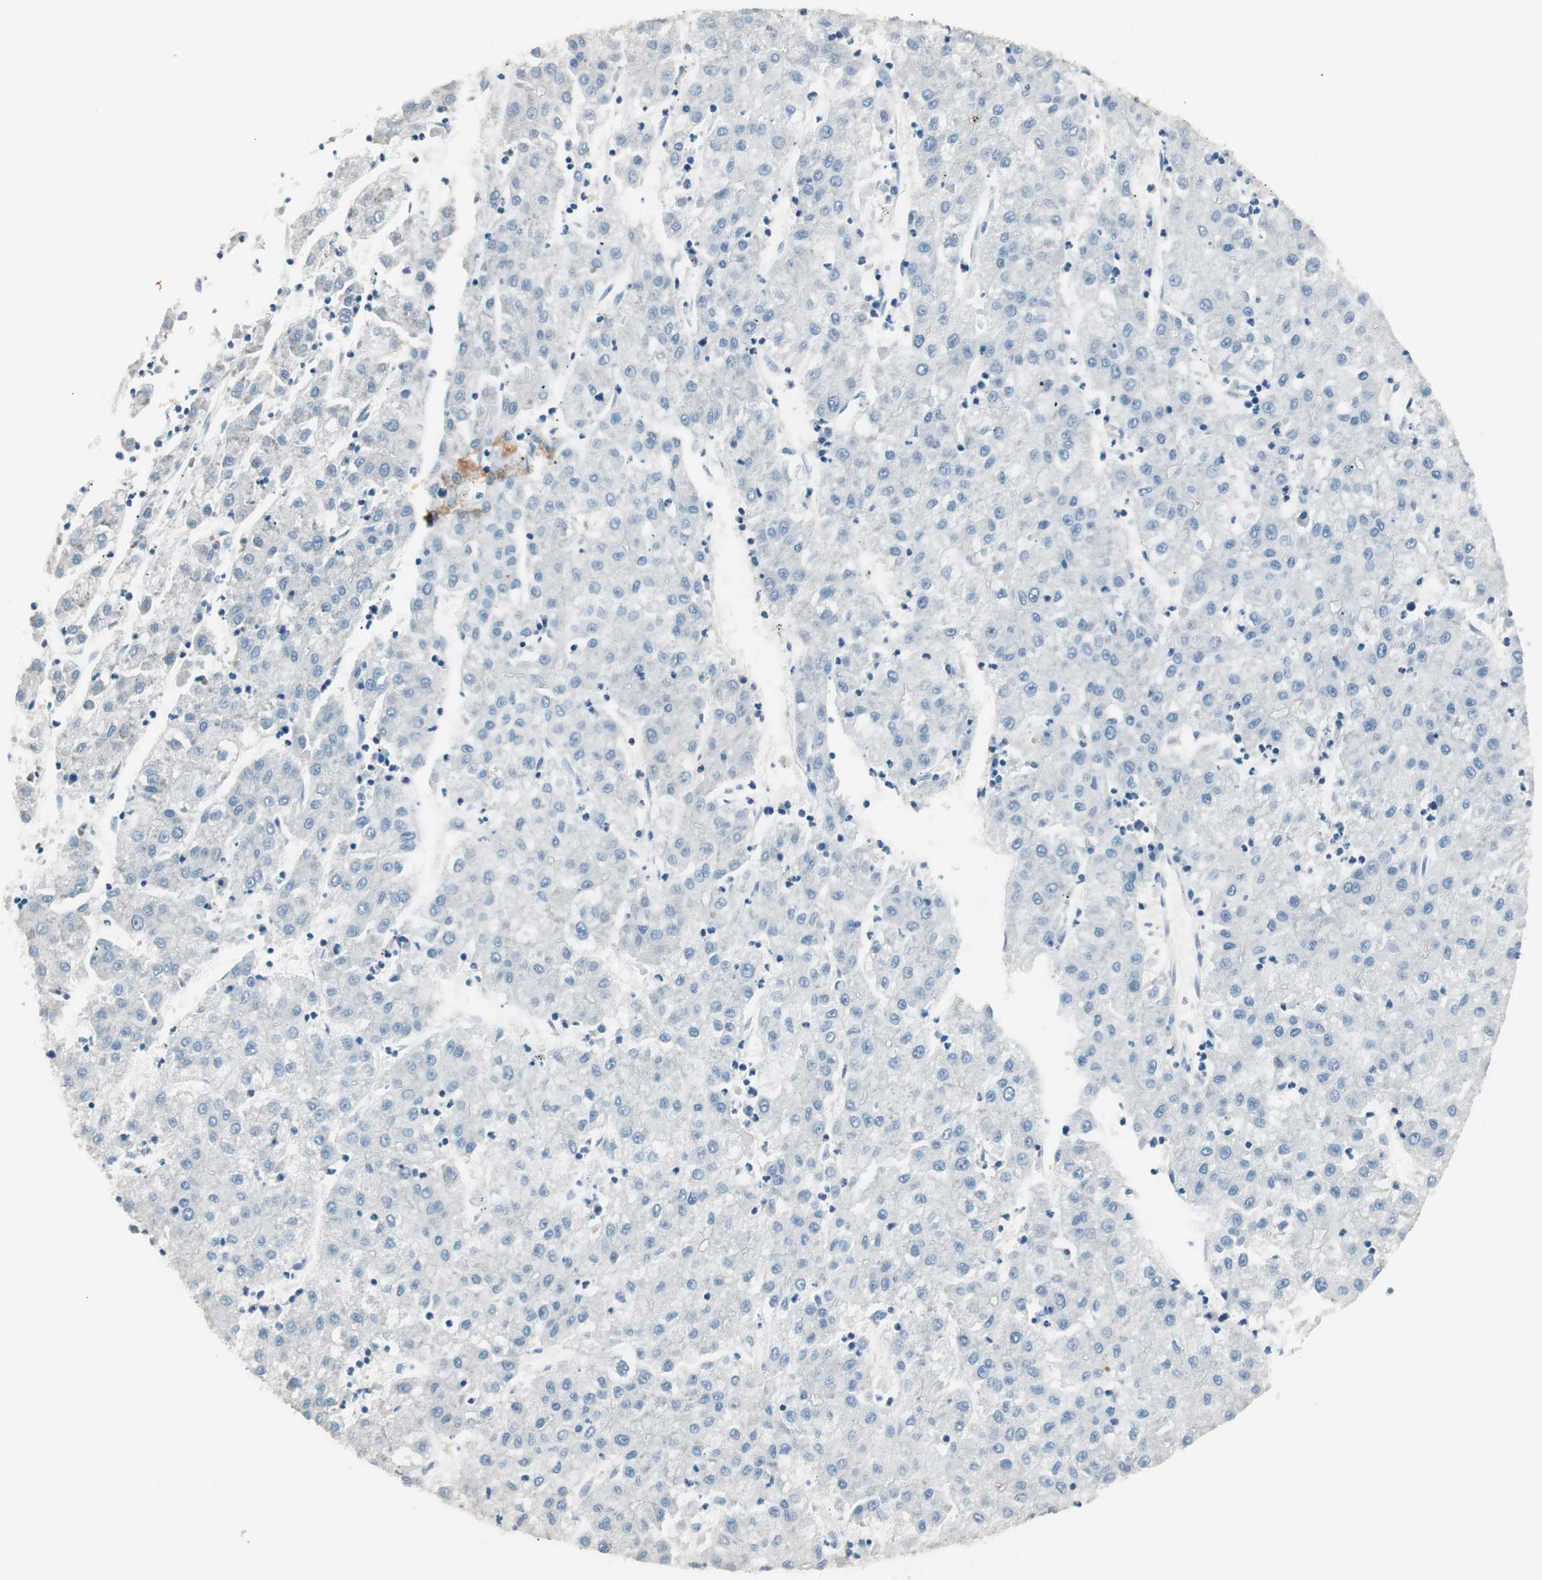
{"staining": {"intensity": "negative", "quantity": "none", "location": "none"}, "tissue": "liver cancer", "cell_type": "Tumor cells", "image_type": "cancer", "snomed": [{"axis": "morphology", "description": "Carcinoma, Hepatocellular, NOS"}, {"axis": "topography", "description": "Liver"}], "caption": "Immunohistochemistry image of neoplastic tissue: hepatocellular carcinoma (liver) stained with DAB (3,3'-diaminobenzidine) shows no significant protein expression in tumor cells.", "gene": "RAD54B", "patient": {"sex": "male", "age": 72}}